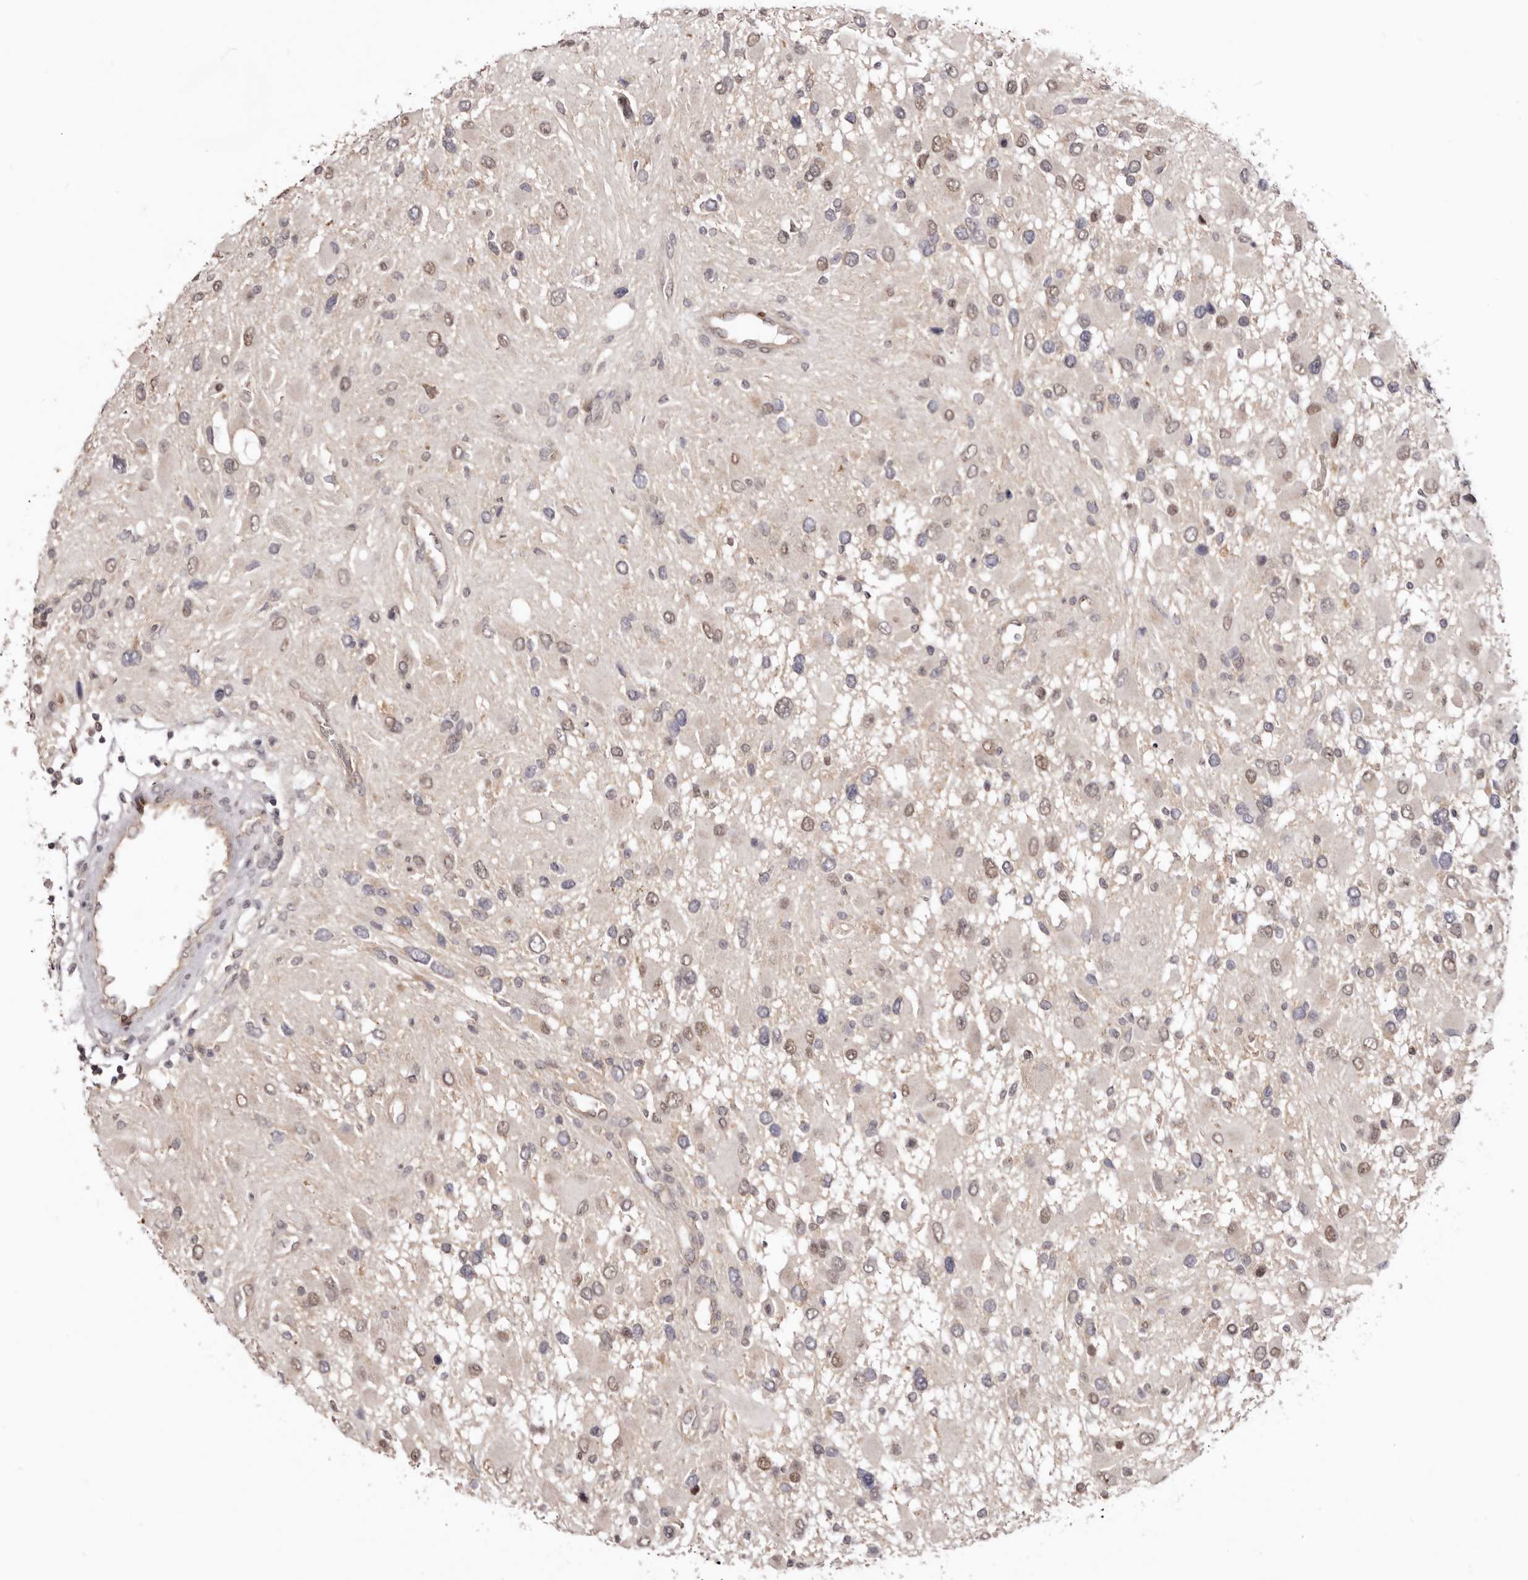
{"staining": {"intensity": "moderate", "quantity": "25%-75%", "location": "nuclear"}, "tissue": "glioma", "cell_type": "Tumor cells", "image_type": "cancer", "snomed": [{"axis": "morphology", "description": "Glioma, malignant, High grade"}, {"axis": "topography", "description": "Brain"}], "caption": "Tumor cells exhibit moderate nuclear staining in about 25%-75% of cells in malignant glioma (high-grade).", "gene": "NOTCH1", "patient": {"sex": "male", "age": 53}}